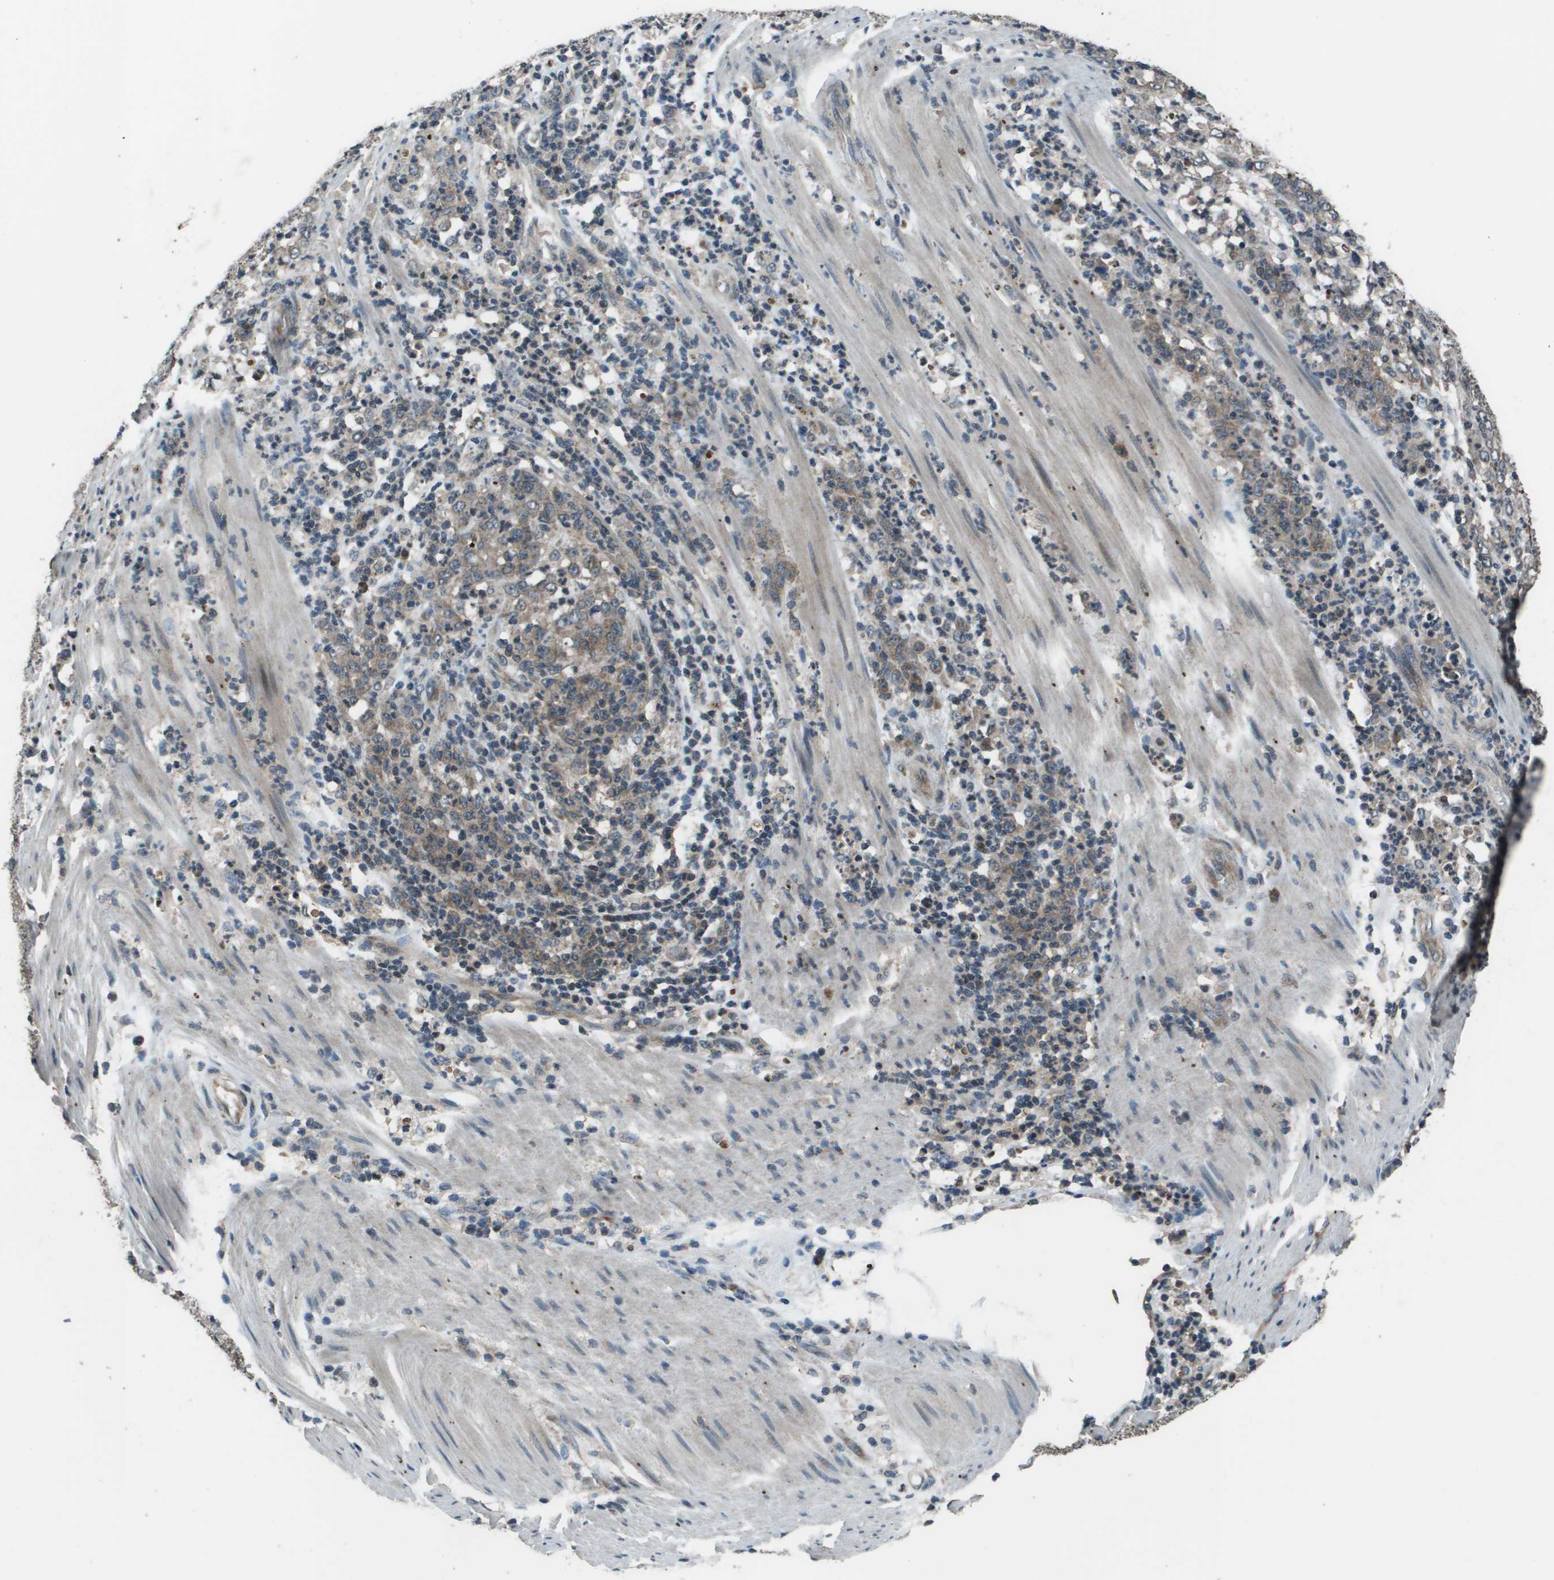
{"staining": {"intensity": "weak", "quantity": "<25%", "location": "cytoplasmic/membranous"}, "tissue": "stomach cancer", "cell_type": "Tumor cells", "image_type": "cancer", "snomed": [{"axis": "morphology", "description": "Adenocarcinoma, NOS"}, {"axis": "topography", "description": "Stomach, lower"}], "caption": "Immunohistochemistry (IHC) photomicrograph of neoplastic tissue: human stomach adenocarcinoma stained with DAB (3,3'-diaminobenzidine) displays no significant protein staining in tumor cells. (Stains: DAB immunohistochemistry (IHC) with hematoxylin counter stain, Microscopy: brightfield microscopy at high magnification).", "gene": "GOSR2", "patient": {"sex": "female", "age": 71}}